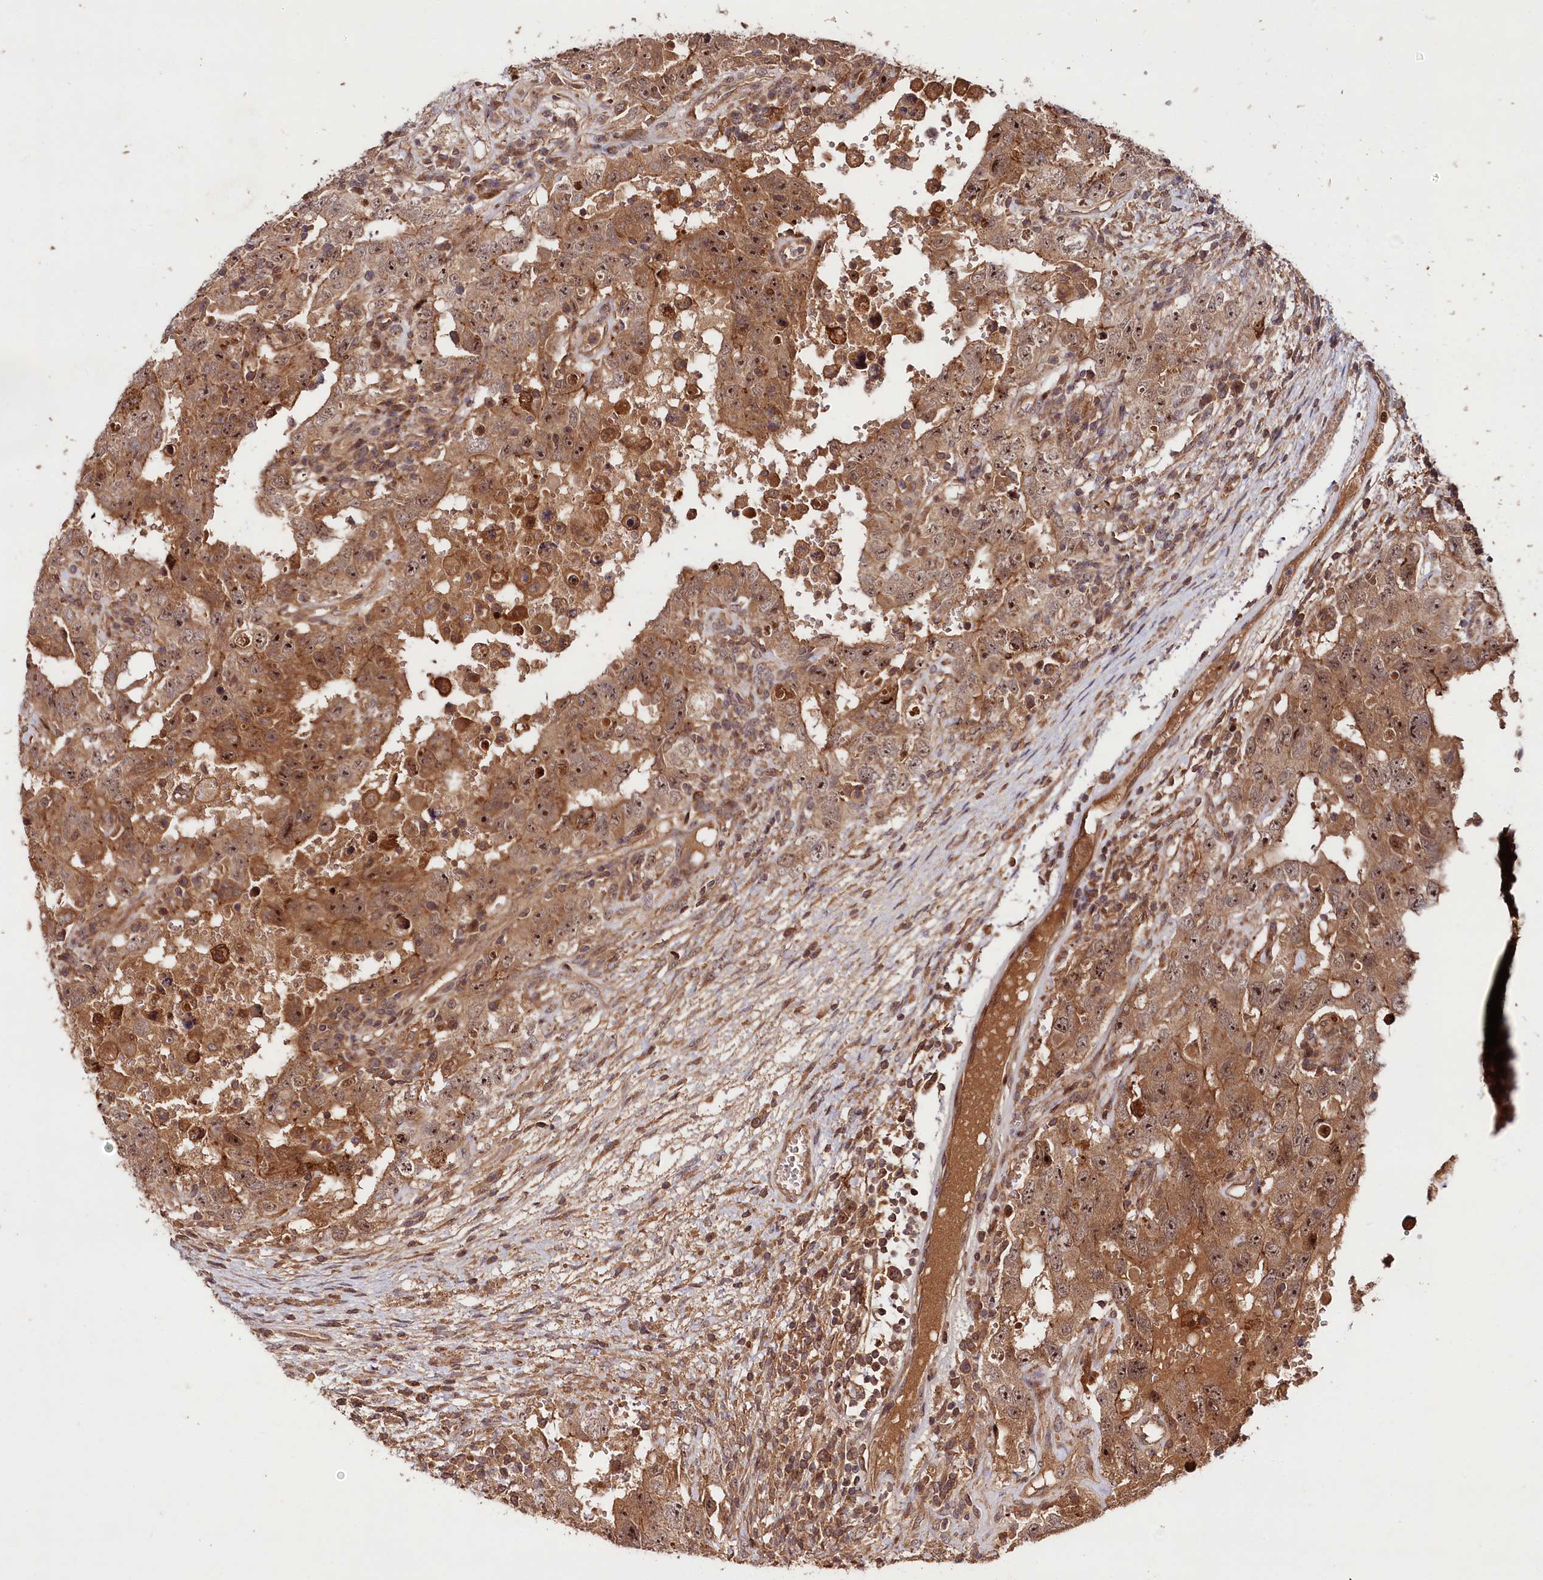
{"staining": {"intensity": "moderate", "quantity": ">75%", "location": "cytoplasmic/membranous,nuclear"}, "tissue": "testis cancer", "cell_type": "Tumor cells", "image_type": "cancer", "snomed": [{"axis": "morphology", "description": "Carcinoma, Embryonal, NOS"}, {"axis": "topography", "description": "Testis"}], "caption": "Testis embryonal carcinoma tissue exhibits moderate cytoplasmic/membranous and nuclear positivity in about >75% of tumor cells (DAB IHC, brown staining for protein, blue staining for nuclei).", "gene": "NEDD1", "patient": {"sex": "male", "age": 26}}